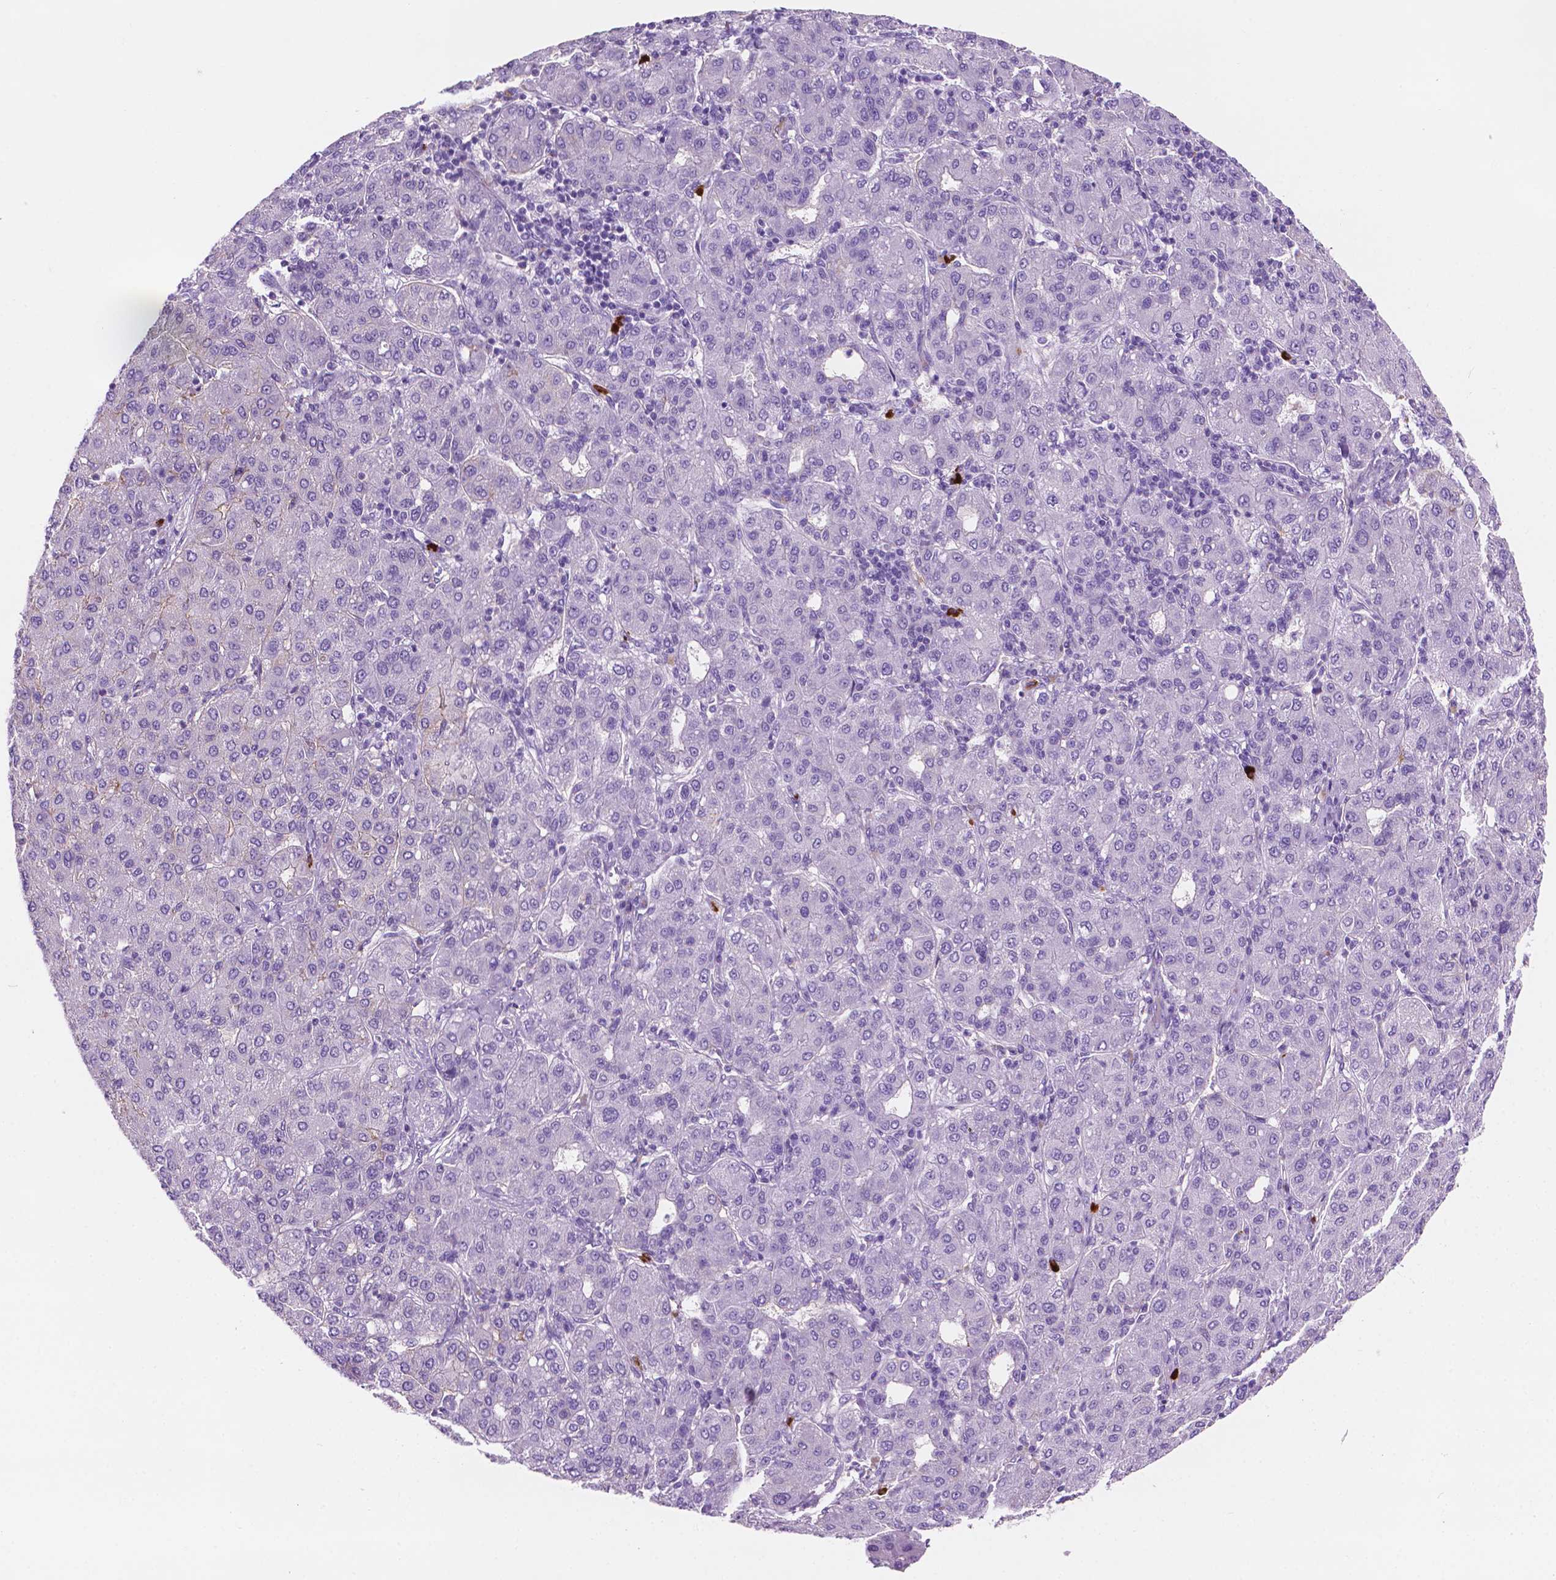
{"staining": {"intensity": "negative", "quantity": "none", "location": "none"}, "tissue": "liver cancer", "cell_type": "Tumor cells", "image_type": "cancer", "snomed": [{"axis": "morphology", "description": "Carcinoma, Hepatocellular, NOS"}, {"axis": "topography", "description": "Liver"}], "caption": "This is an IHC image of hepatocellular carcinoma (liver). There is no staining in tumor cells.", "gene": "EPPK1", "patient": {"sex": "male", "age": 65}}